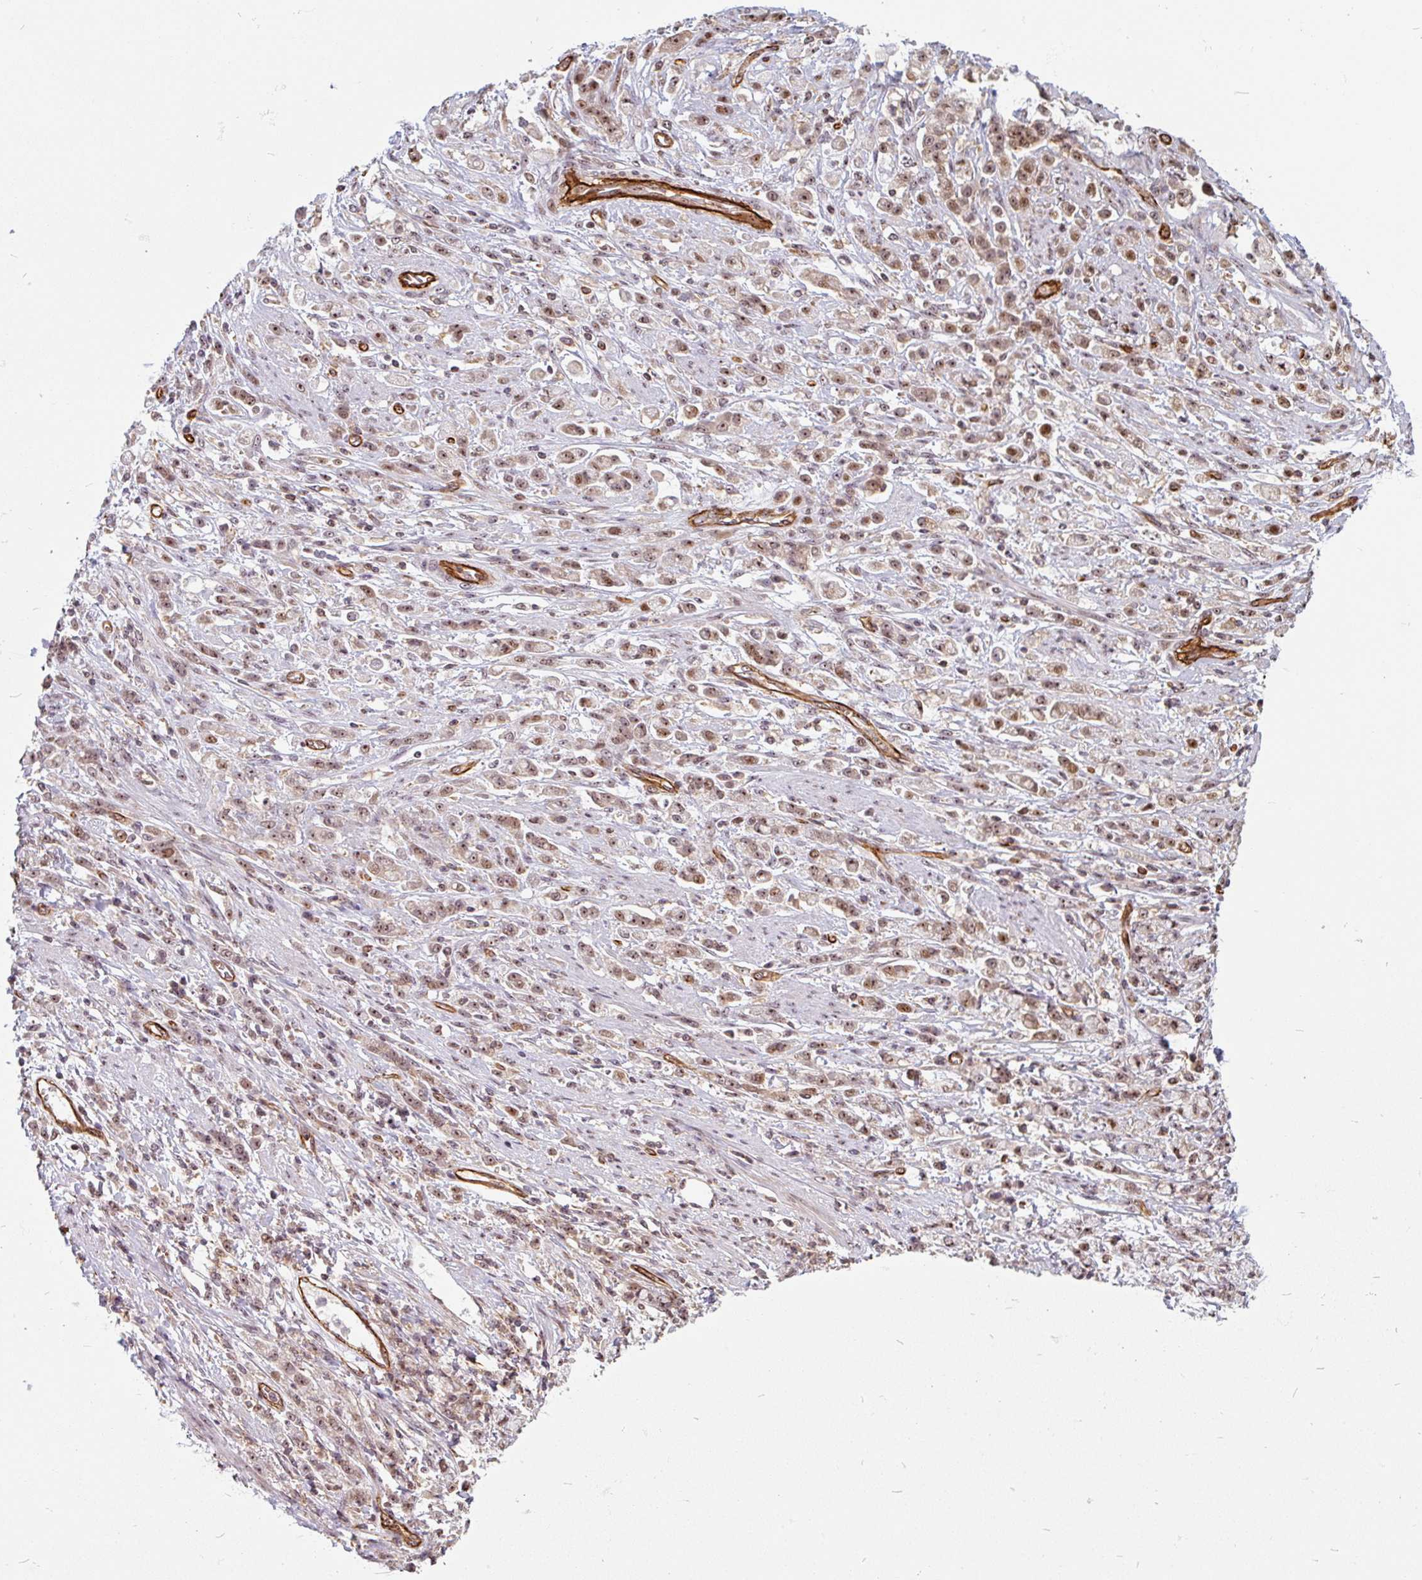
{"staining": {"intensity": "moderate", "quantity": ">75%", "location": "nuclear"}, "tissue": "stomach cancer", "cell_type": "Tumor cells", "image_type": "cancer", "snomed": [{"axis": "morphology", "description": "Adenocarcinoma, NOS"}, {"axis": "topography", "description": "Stomach"}], "caption": "An immunohistochemistry image of tumor tissue is shown. Protein staining in brown labels moderate nuclear positivity in stomach cancer within tumor cells.", "gene": "ZNF689", "patient": {"sex": "female", "age": 60}}